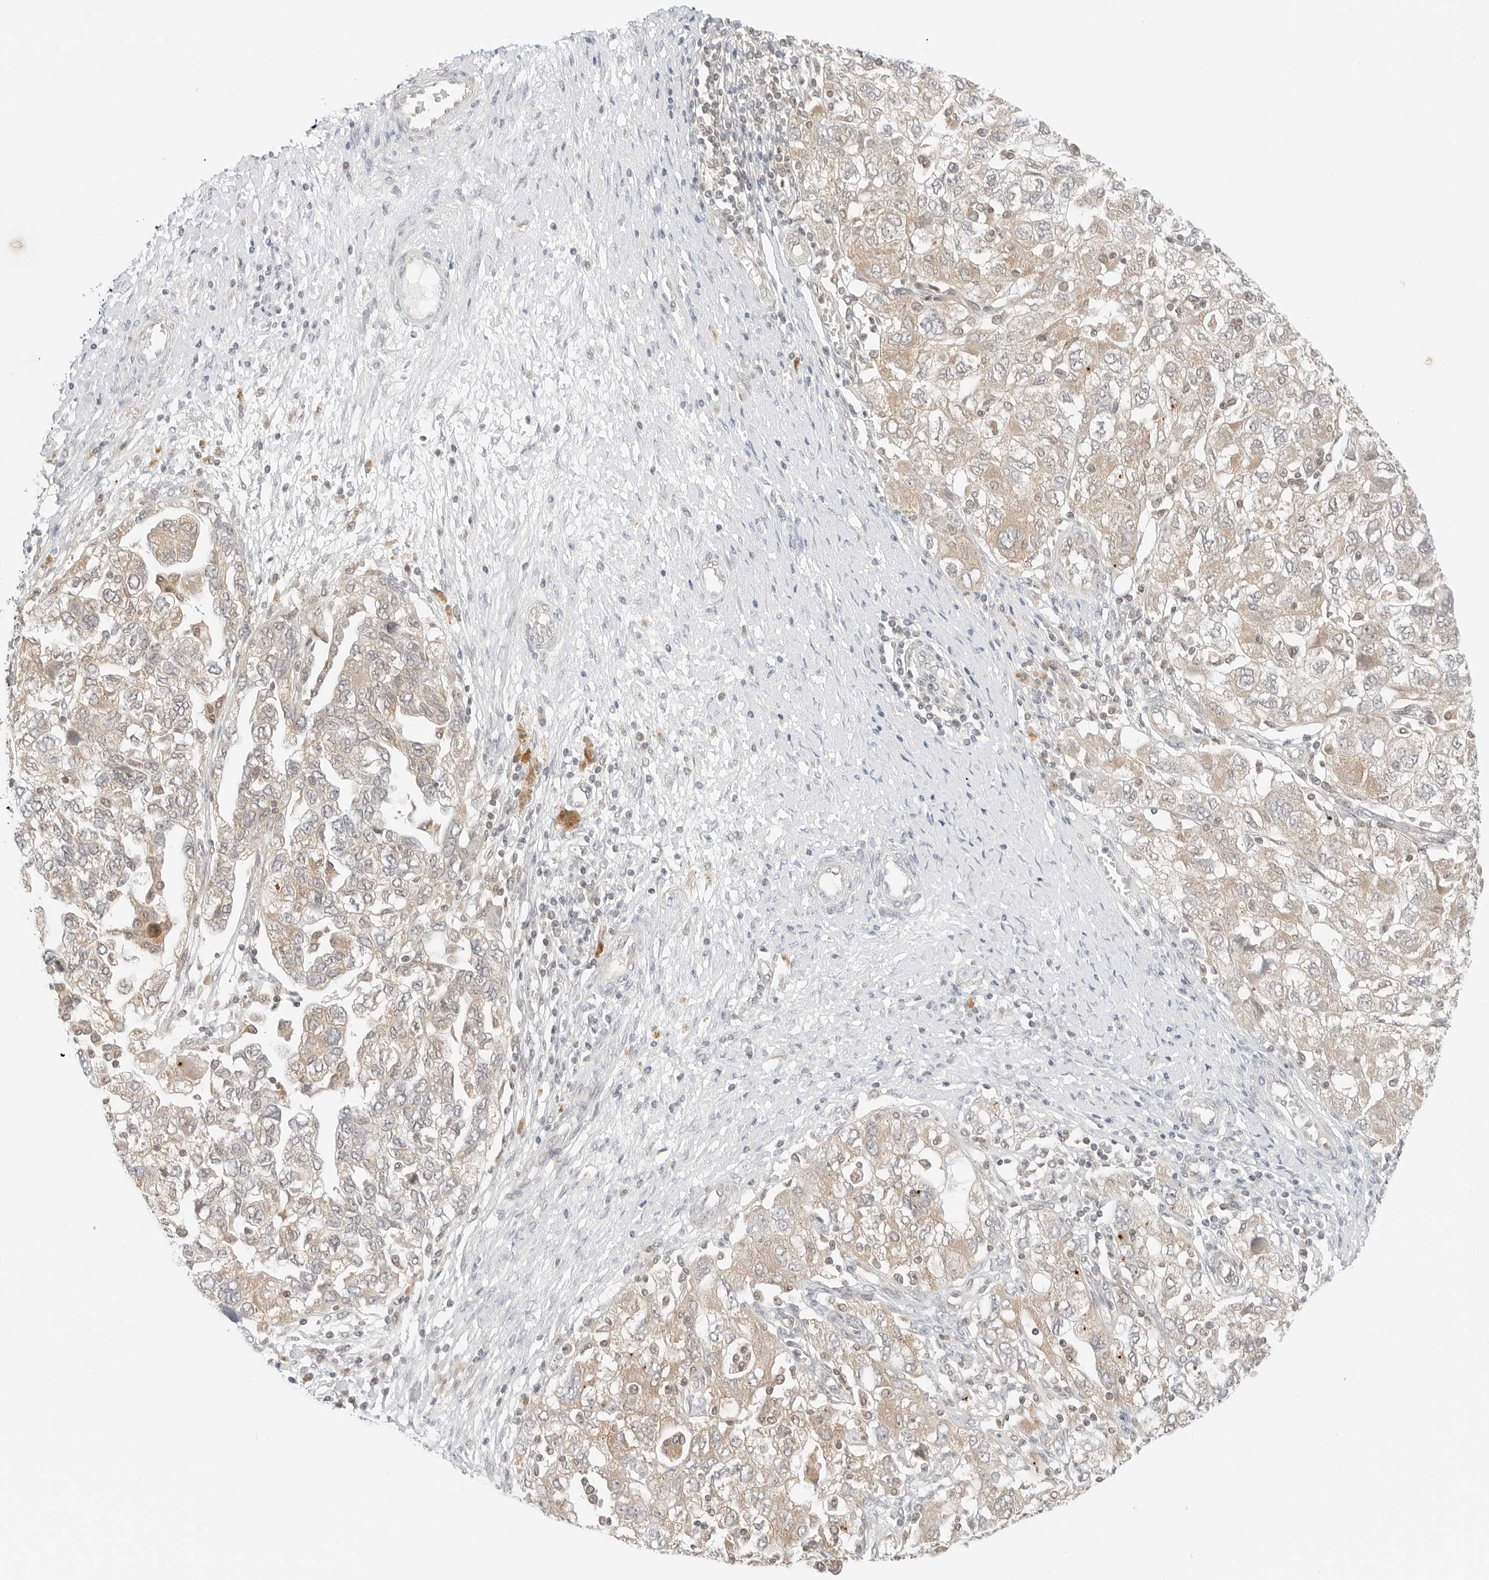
{"staining": {"intensity": "weak", "quantity": "25%-75%", "location": "cytoplasmic/membranous"}, "tissue": "ovarian cancer", "cell_type": "Tumor cells", "image_type": "cancer", "snomed": [{"axis": "morphology", "description": "Carcinoma, NOS"}, {"axis": "morphology", "description": "Cystadenocarcinoma, serous, NOS"}, {"axis": "topography", "description": "Ovary"}], "caption": "Immunohistochemical staining of ovarian cancer shows low levels of weak cytoplasmic/membranous protein positivity in about 25%-75% of tumor cells. The staining is performed using DAB brown chromogen to label protein expression. The nuclei are counter-stained blue using hematoxylin.", "gene": "IQCC", "patient": {"sex": "female", "age": 69}}